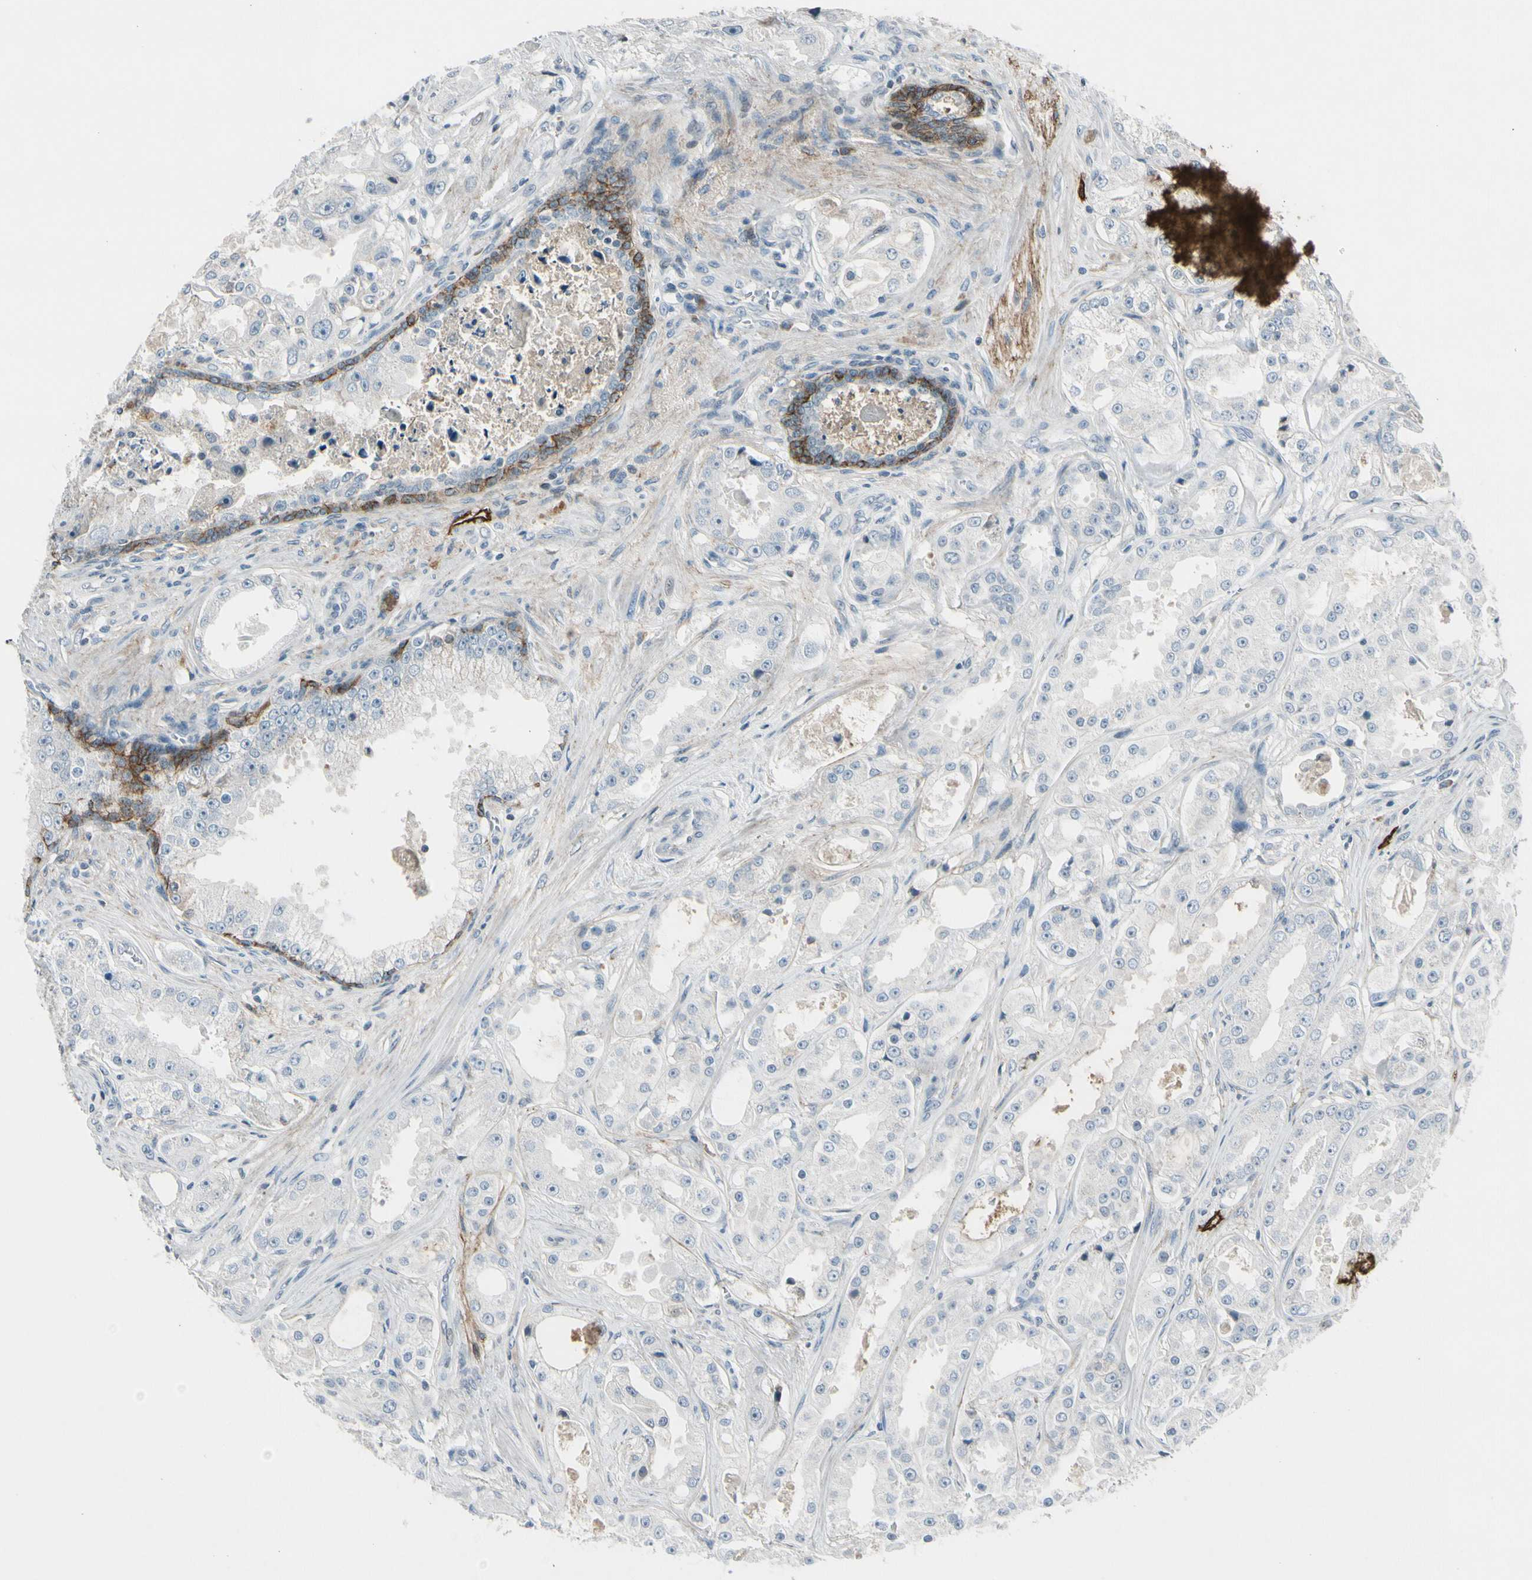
{"staining": {"intensity": "negative", "quantity": "none", "location": "none"}, "tissue": "prostate cancer", "cell_type": "Tumor cells", "image_type": "cancer", "snomed": [{"axis": "morphology", "description": "Adenocarcinoma, High grade"}, {"axis": "topography", "description": "Prostate"}], "caption": "Immunohistochemistry photomicrograph of human prostate adenocarcinoma (high-grade) stained for a protein (brown), which demonstrates no staining in tumor cells.", "gene": "PDPN", "patient": {"sex": "male", "age": 73}}